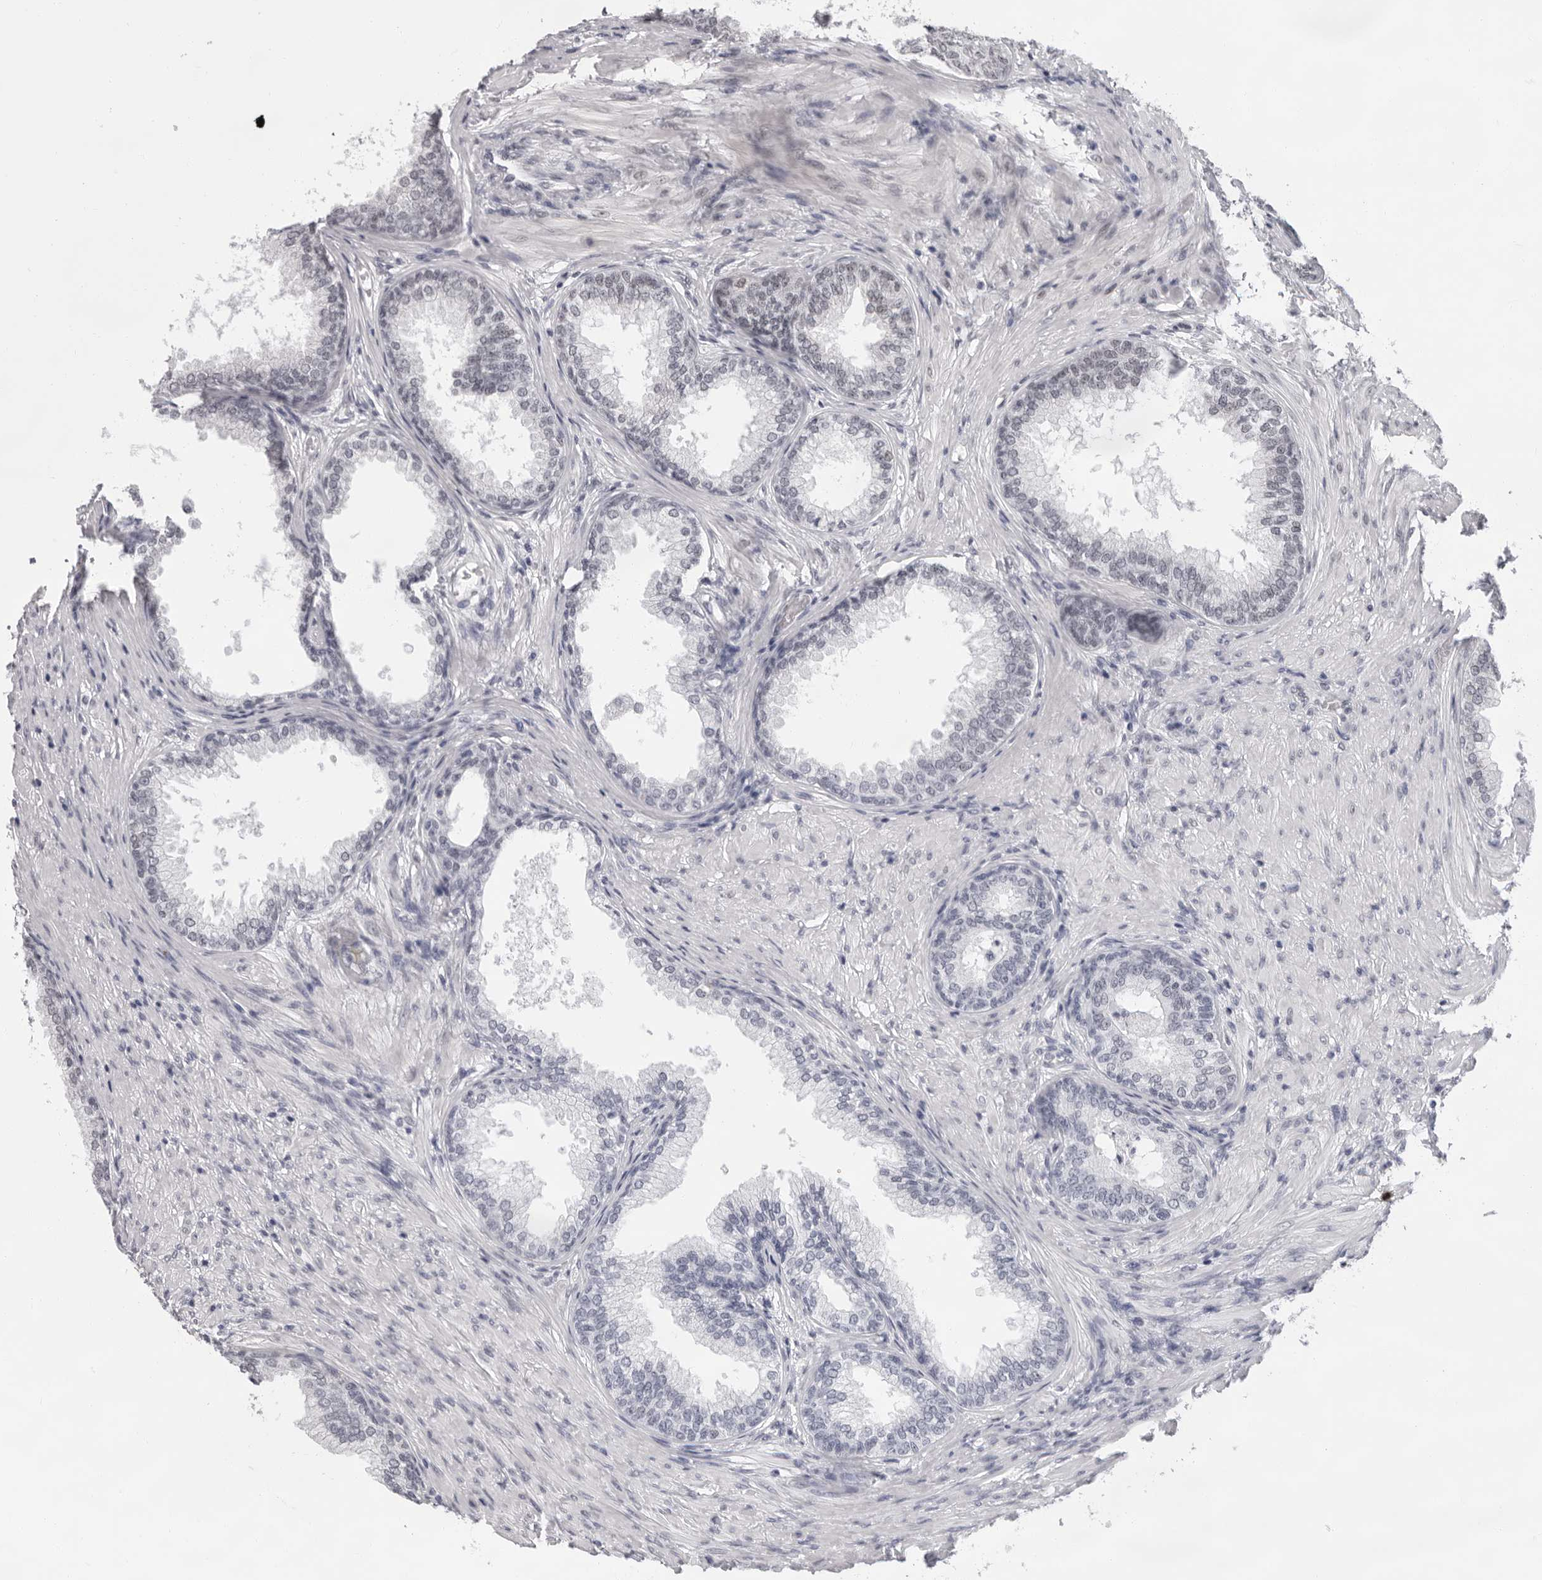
{"staining": {"intensity": "negative", "quantity": "none", "location": "none"}, "tissue": "prostate", "cell_type": "Glandular cells", "image_type": "normal", "snomed": [{"axis": "morphology", "description": "Normal tissue, NOS"}, {"axis": "topography", "description": "Prostate"}], "caption": "DAB immunohistochemical staining of unremarkable prostate demonstrates no significant staining in glandular cells.", "gene": "USP1", "patient": {"sex": "male", "age": 76}}